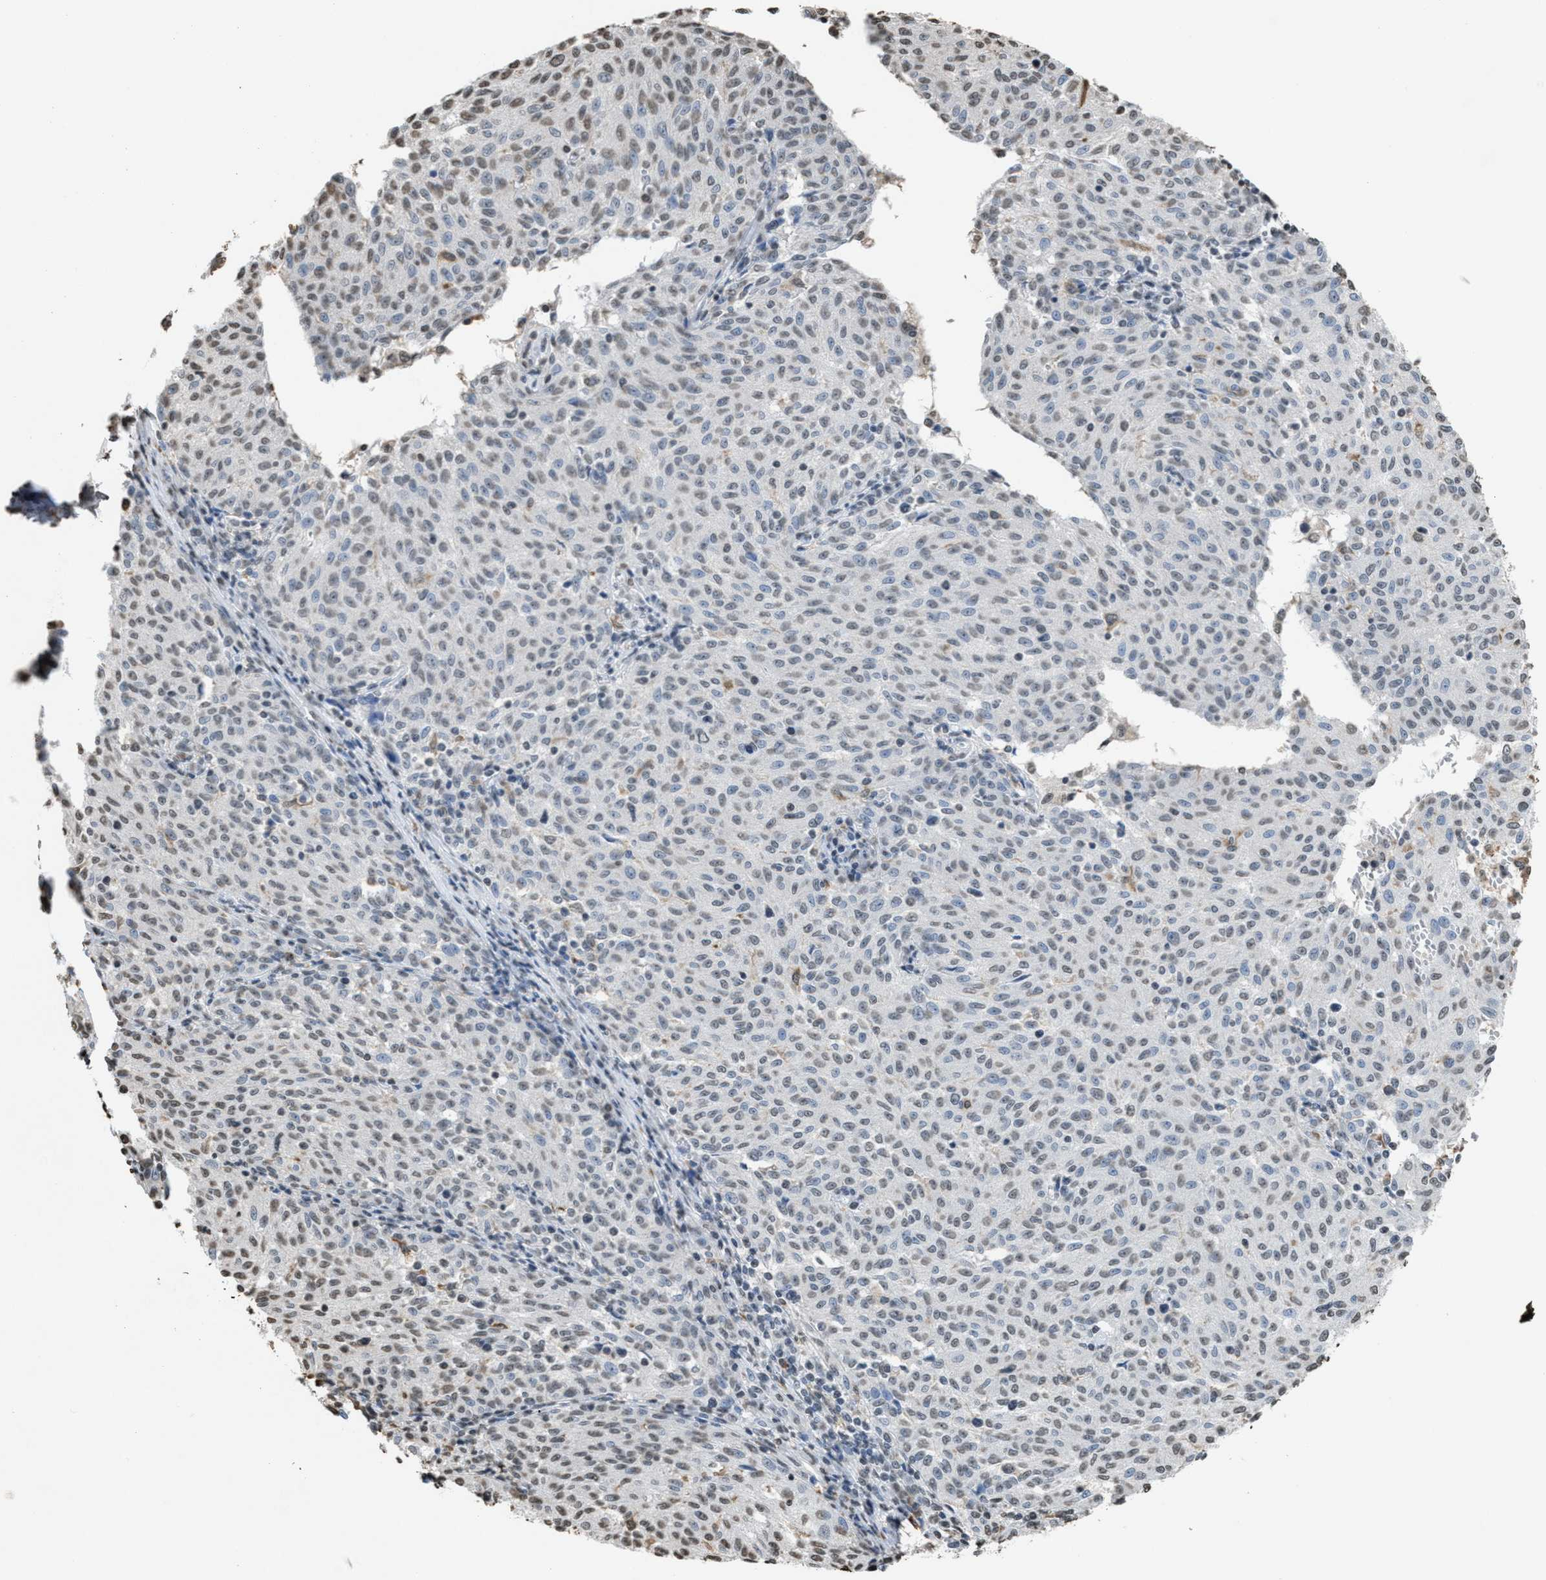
{"staining": {"intensity": "weak", "quantity": "<25%", "location": "nuclear"}, "tissue": "melanoma", "cell_type": "Tumor cells", "image_type": "cancer", "snomed": [{"axis": "morphology", "description": "Malignant melanoma, NOS"}, {"axis": "topography", "description": "Skin"}], "caption": "Tumor cells show no significant protein staining in melanoma.", "gene": "NUP88", "patient": {"sex": "female", "age": 72}}